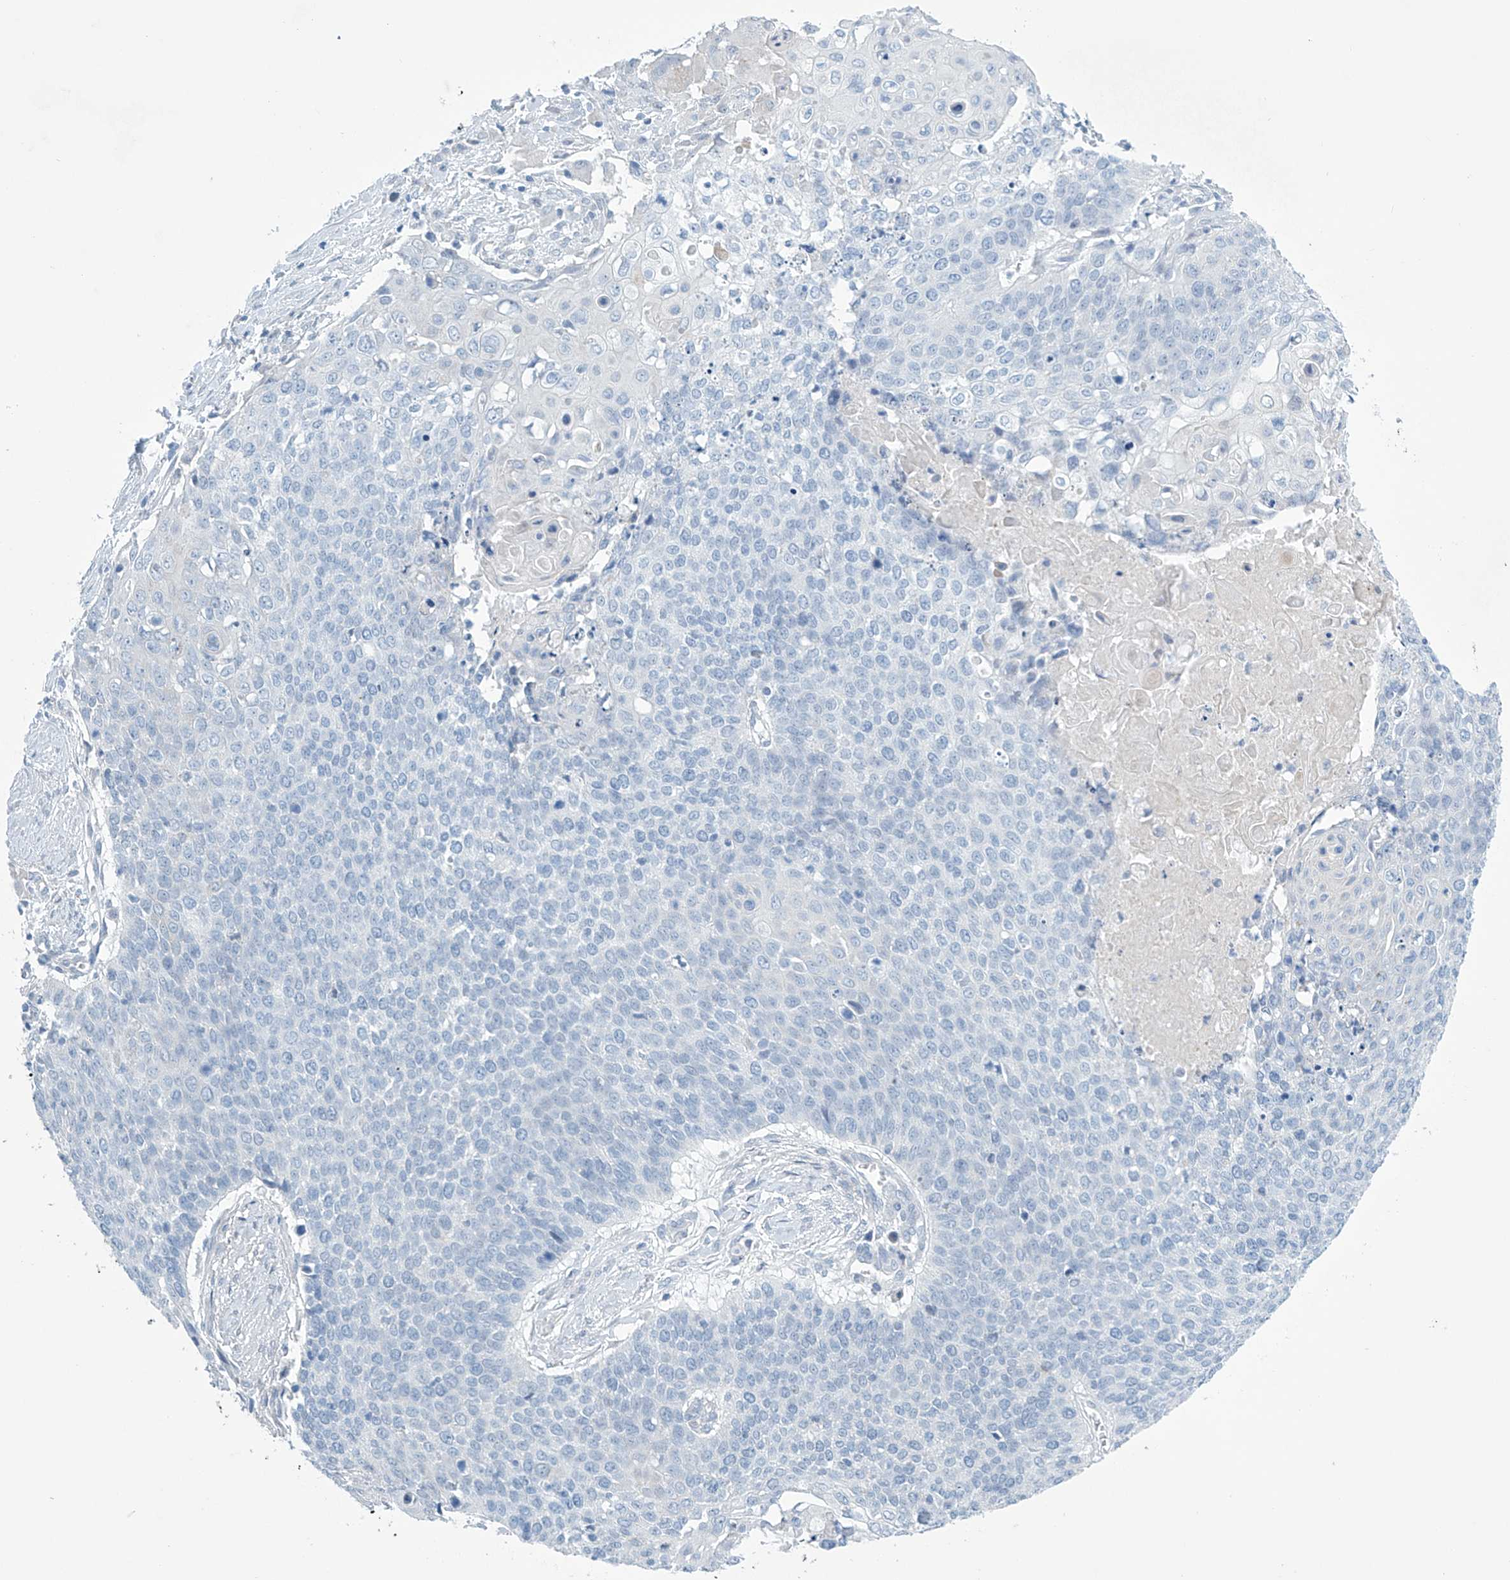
{"staining": {"intensity": "negative", "quantity": "none", "location": "none"}, "tissue": "cervical cancer", "cell_type": "Tumor cells", "image_type": "cancer", "snomed": [{"axis": "morphology", "description": "Squamous cell carcinoma, NOS"}, {"axis": "topography", "description": "Cervix"}], "caption": "Protein analysis of cervical squamous cell carcinoma exhibits no significant positivity in tumor cells.", "gene": "SLC35A5", "patient": {"sex": "female", "age": 39}}